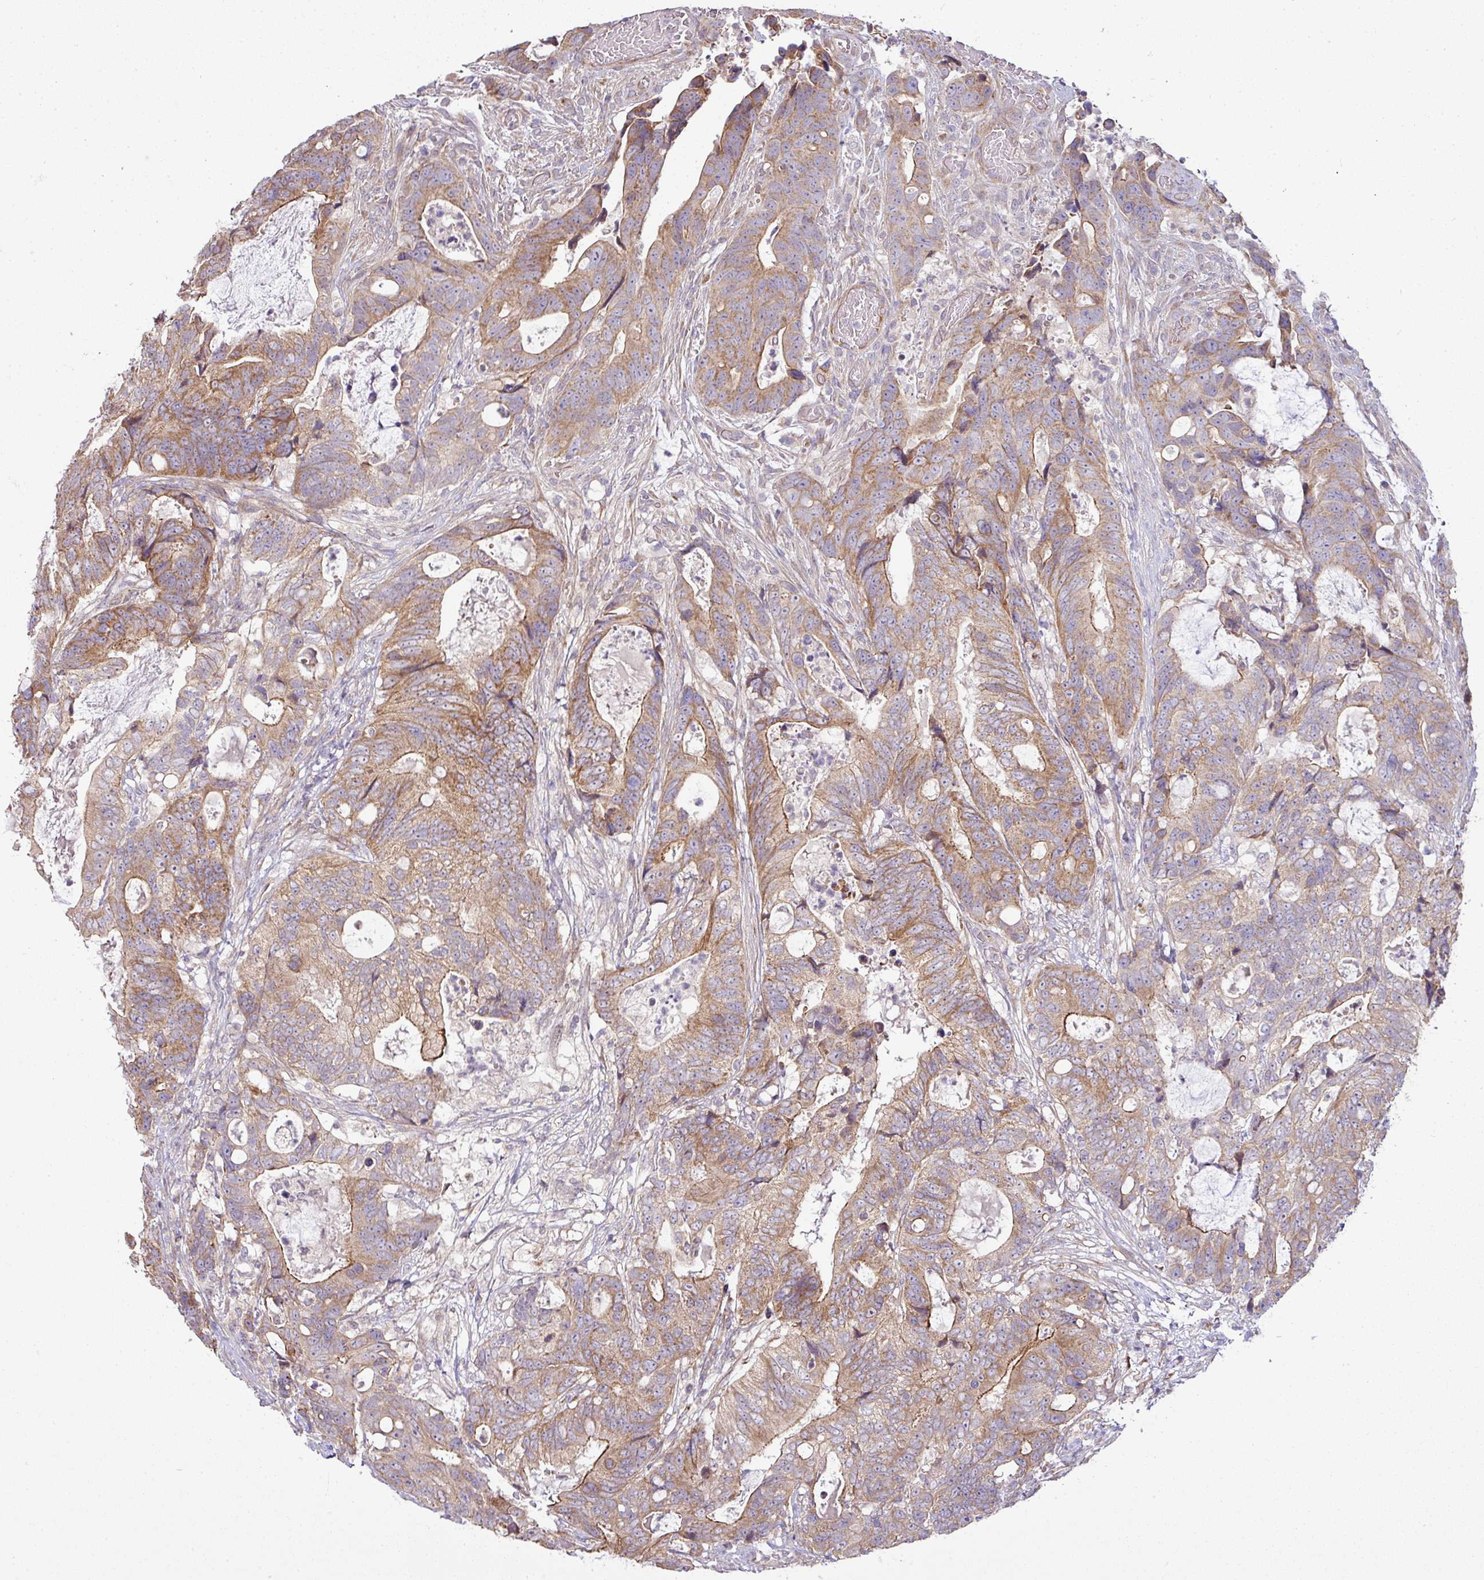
{"staining": {"intensity": "moderate", "quantity": ">75%", "location": "cytoplasmic/membranous"}, "tissue": "colorectal cancer", "cell_type": "Tumor cells", "image_type": "cancer", "snomed": [{"axis": "morphology", "description": "Adenocarcinoma, NOS"}, {"axis": "topography", "description": "Colon"}], "caption": "Human adenocarcinoma (colorectal) stained with a protein marker reveals moderate staining in tumor cells.", "gene": "TIMMDC1", "patient": {"sex": "female", "age": 82}}